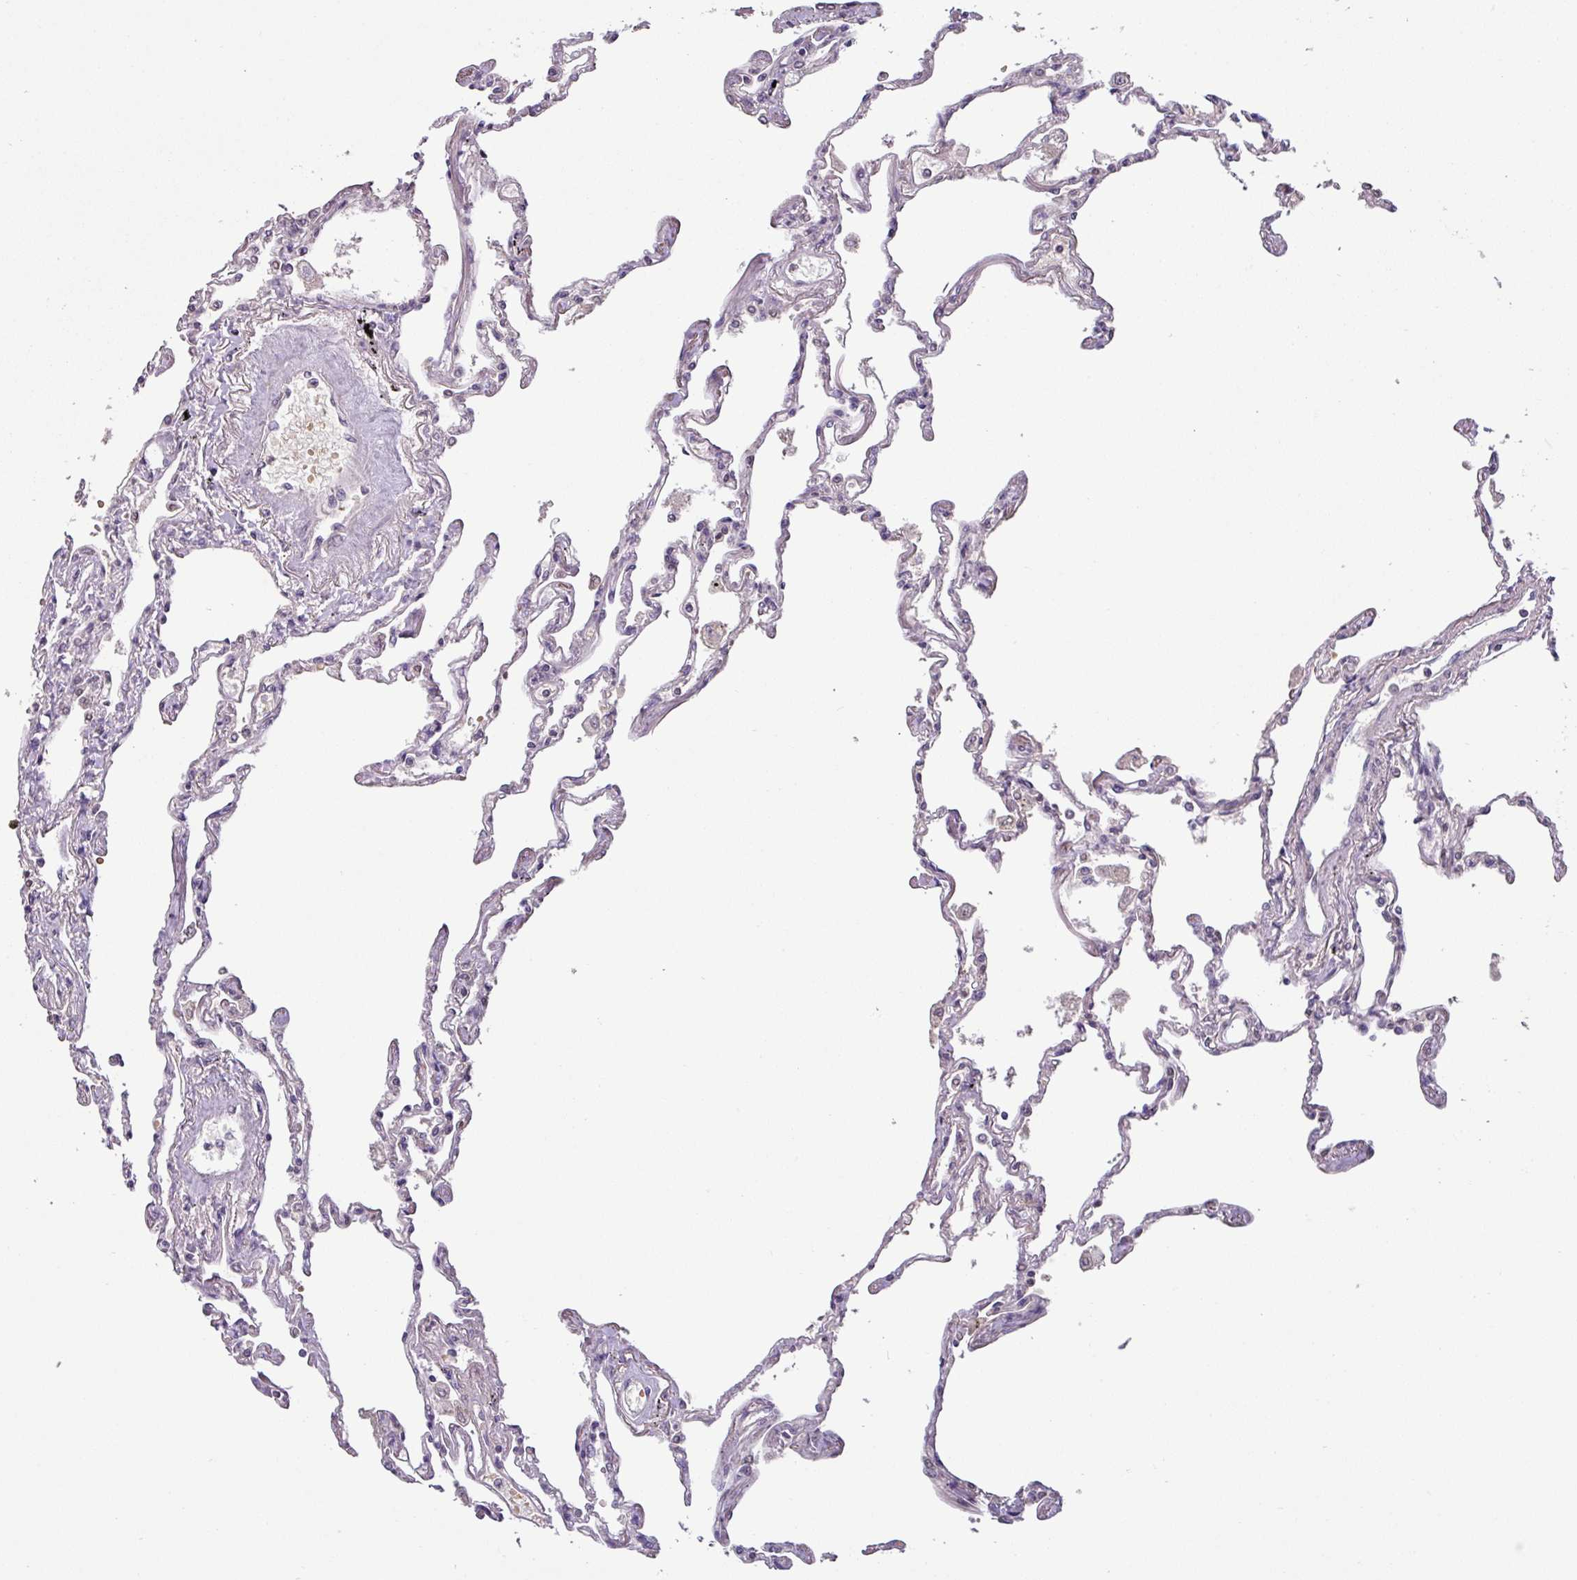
{"staining": {"intensity": "negative", "quantity": "none", "location": "none"}, "tissue": "lung", "cell_type": "Alveolar cells", "image_type": "normal", "snomed": [{"axis": "morphology", "description": "Normal tissue, NOS"}, {"axis": "topography", "description": "Lung"}], "caption": "This is an immunohistochemistry image of unremarkable human lung. There is no staining in alveolar cells.", "gene": "SLC5A10", "patient": {"sex": "female", "age": 67}}